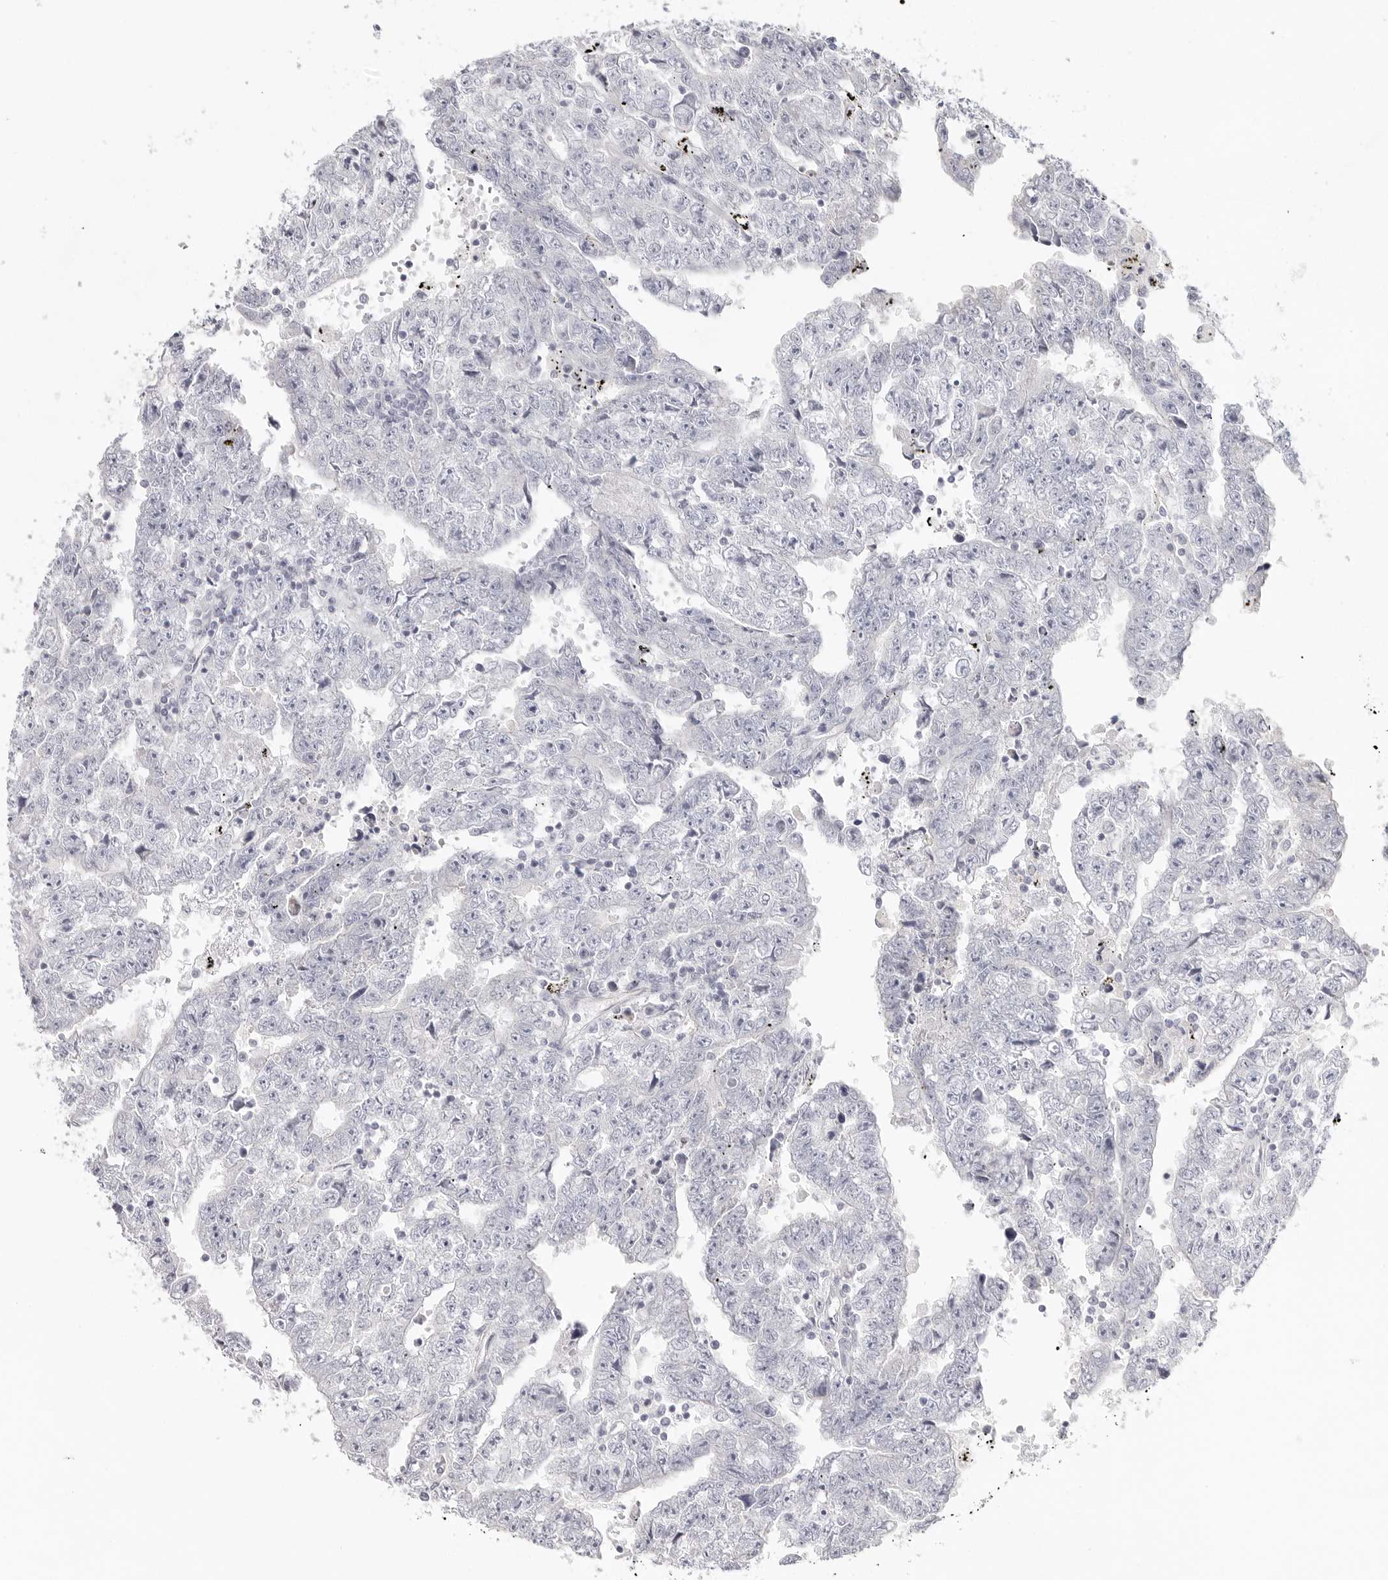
{"staining": {"intensity": "negative", "quantity": "none", "location": "none"}, "tissue": "testis cancer", "cell_type": "Tumor cells", "image_type": "cancer", "snomed": [{"axis": "morphology", "description": "Carcinoma, Embryonal, NOS"}, {"axis": "topography", "description": "Testis"}], "caption": "Testis embryonal carcinoma was stained to show a protein in brown. There is no significant staining in tumor cells.", "gene": "ELP3", "patient": {"sex": "male", "age": 25}}